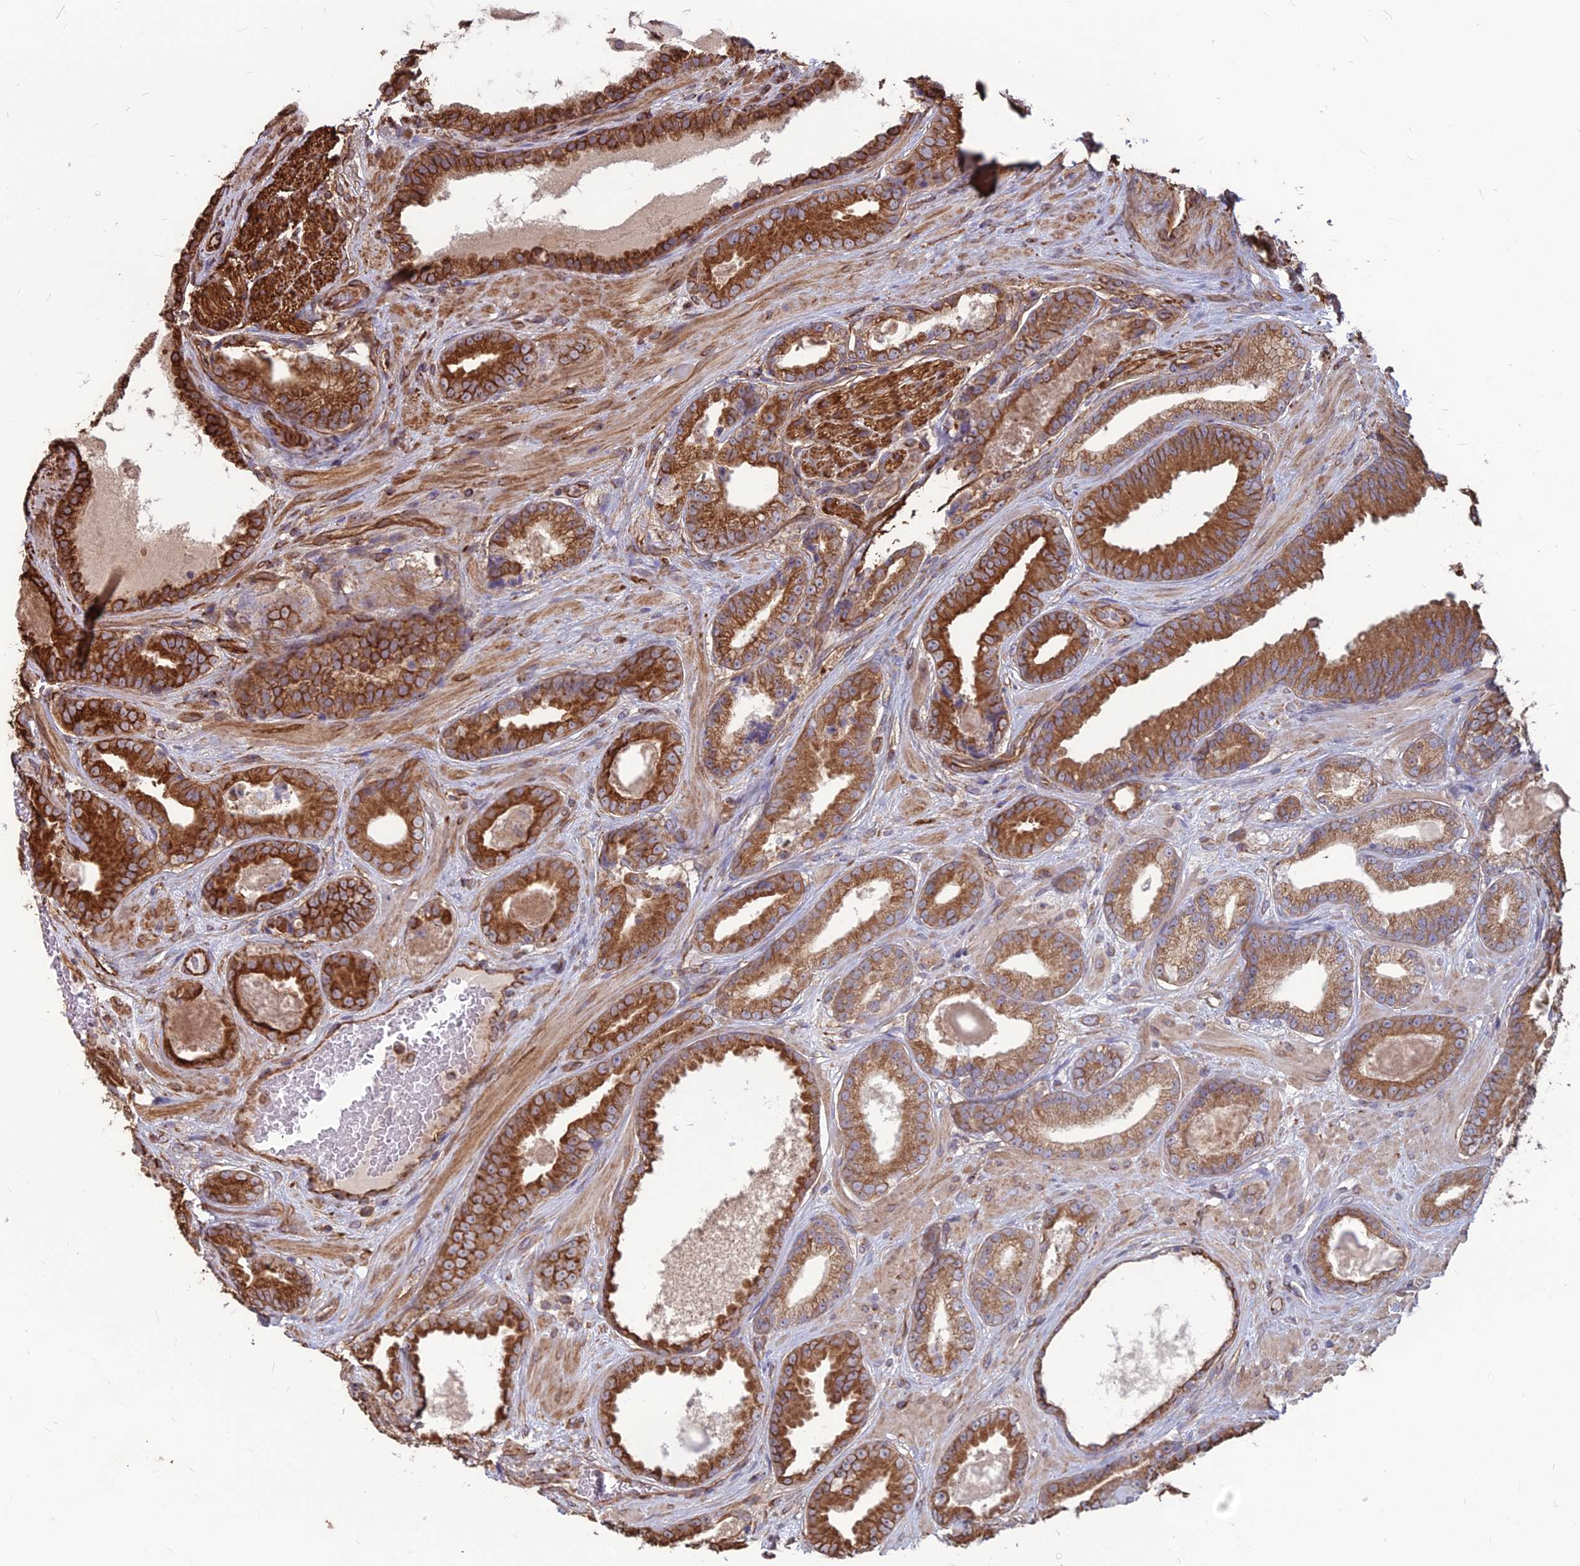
{"staining": {"intensity": "strong", "quantity": "25%-75%", "location": "cytoplasmic/membranous"}, "tissue": "prostate cancer", "cell_type": "Tumor cells", "image_type": "cancer", "snomed": [{"axis": "morphology", "description": "Adenocarcinoma, Low grade"}, {"axis": "topography", "description": "Prostate"}], "caption": "The image demonstrates staining of prostate cancer (low-grade adenocarcinoma), revealing strong cytoplasmic/membranous protein positivity (brown color) within tumor cells.", "gene": "LSM6", "patient": {"sex": "male", "age": 57}}